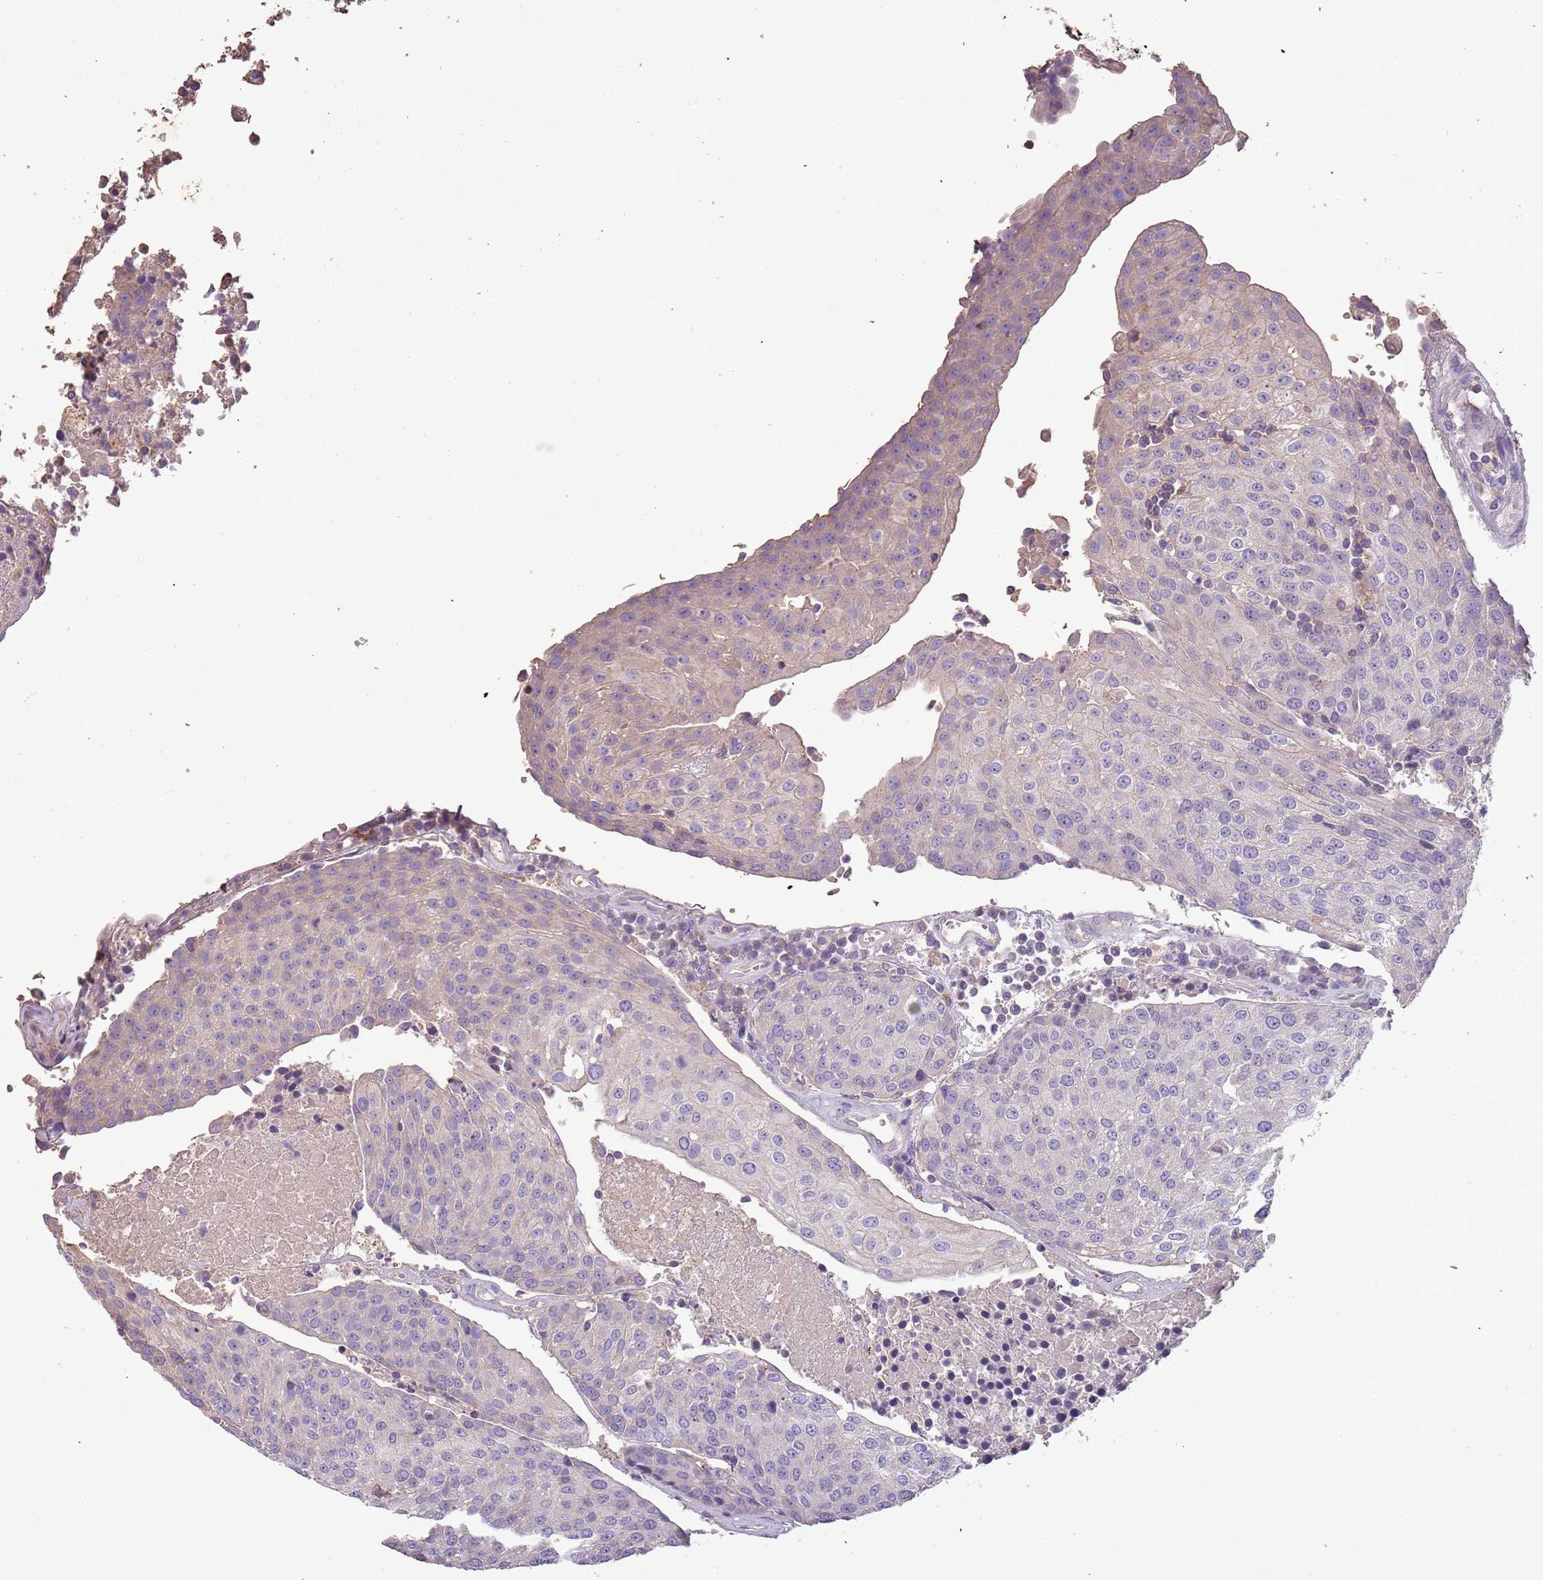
{"staining": {"intensity": "negative", "quantity": "none", "location": "none"}, "tissue": "urothelial cancer", "cell_type": "Tumor cells", "image_type": "cancer", "snomed": [{"axis": "morphology", "description": "Urothelial carcinoma, High grade"}, {"axis": "topography", "description": "Urinary bladder"}], "caption": "DAB (3,3'-diaminobenzidine) immunohistochemical staining of human urothelial carcinoma (high-grade) reveals no significant staining in tumor cells.", "gene": "FECH", "patient": {"sex": "female", "age": 85}}